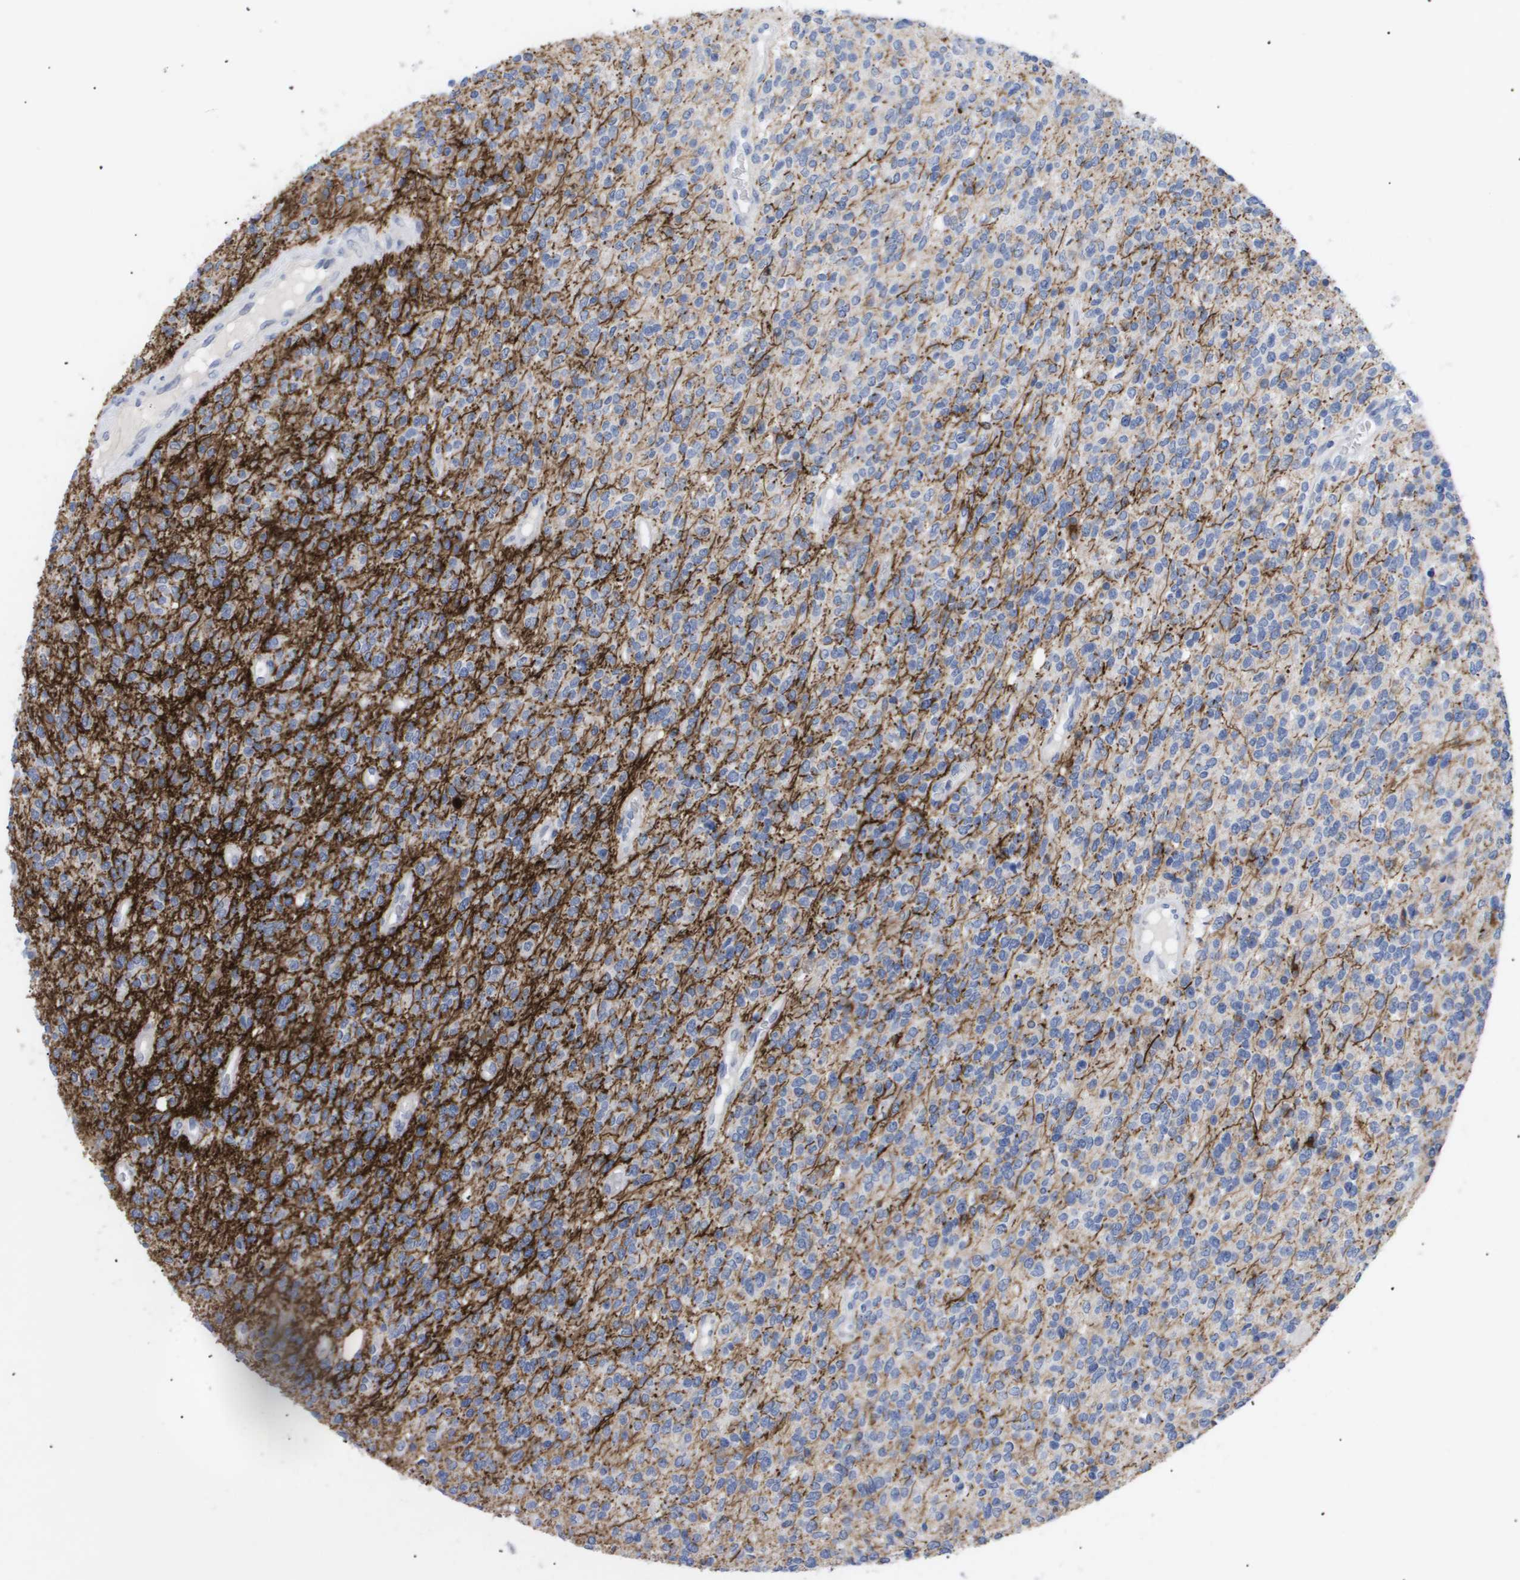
{"staining": {"intensity": "strong", "quantity": "<25%", "location": "cytoplasmic/membranous"}, "tissue": "glioma", "cell_type": "Tumor cells", "image_type": "cancer", "snomed": [{"axis": "morphology", "description": "Glioma, malignant, High grade"}, {"axis": "topography", "description": "Brain"}], "caption": "DAB immunohistochemical staining of human malignant glioma (high-grade) reveals strong cytoplasmic/membranous protein expression in about <25% of tumor cells.", "gene": "CAV3", "patient": {"sex": "male", "age": 34}}